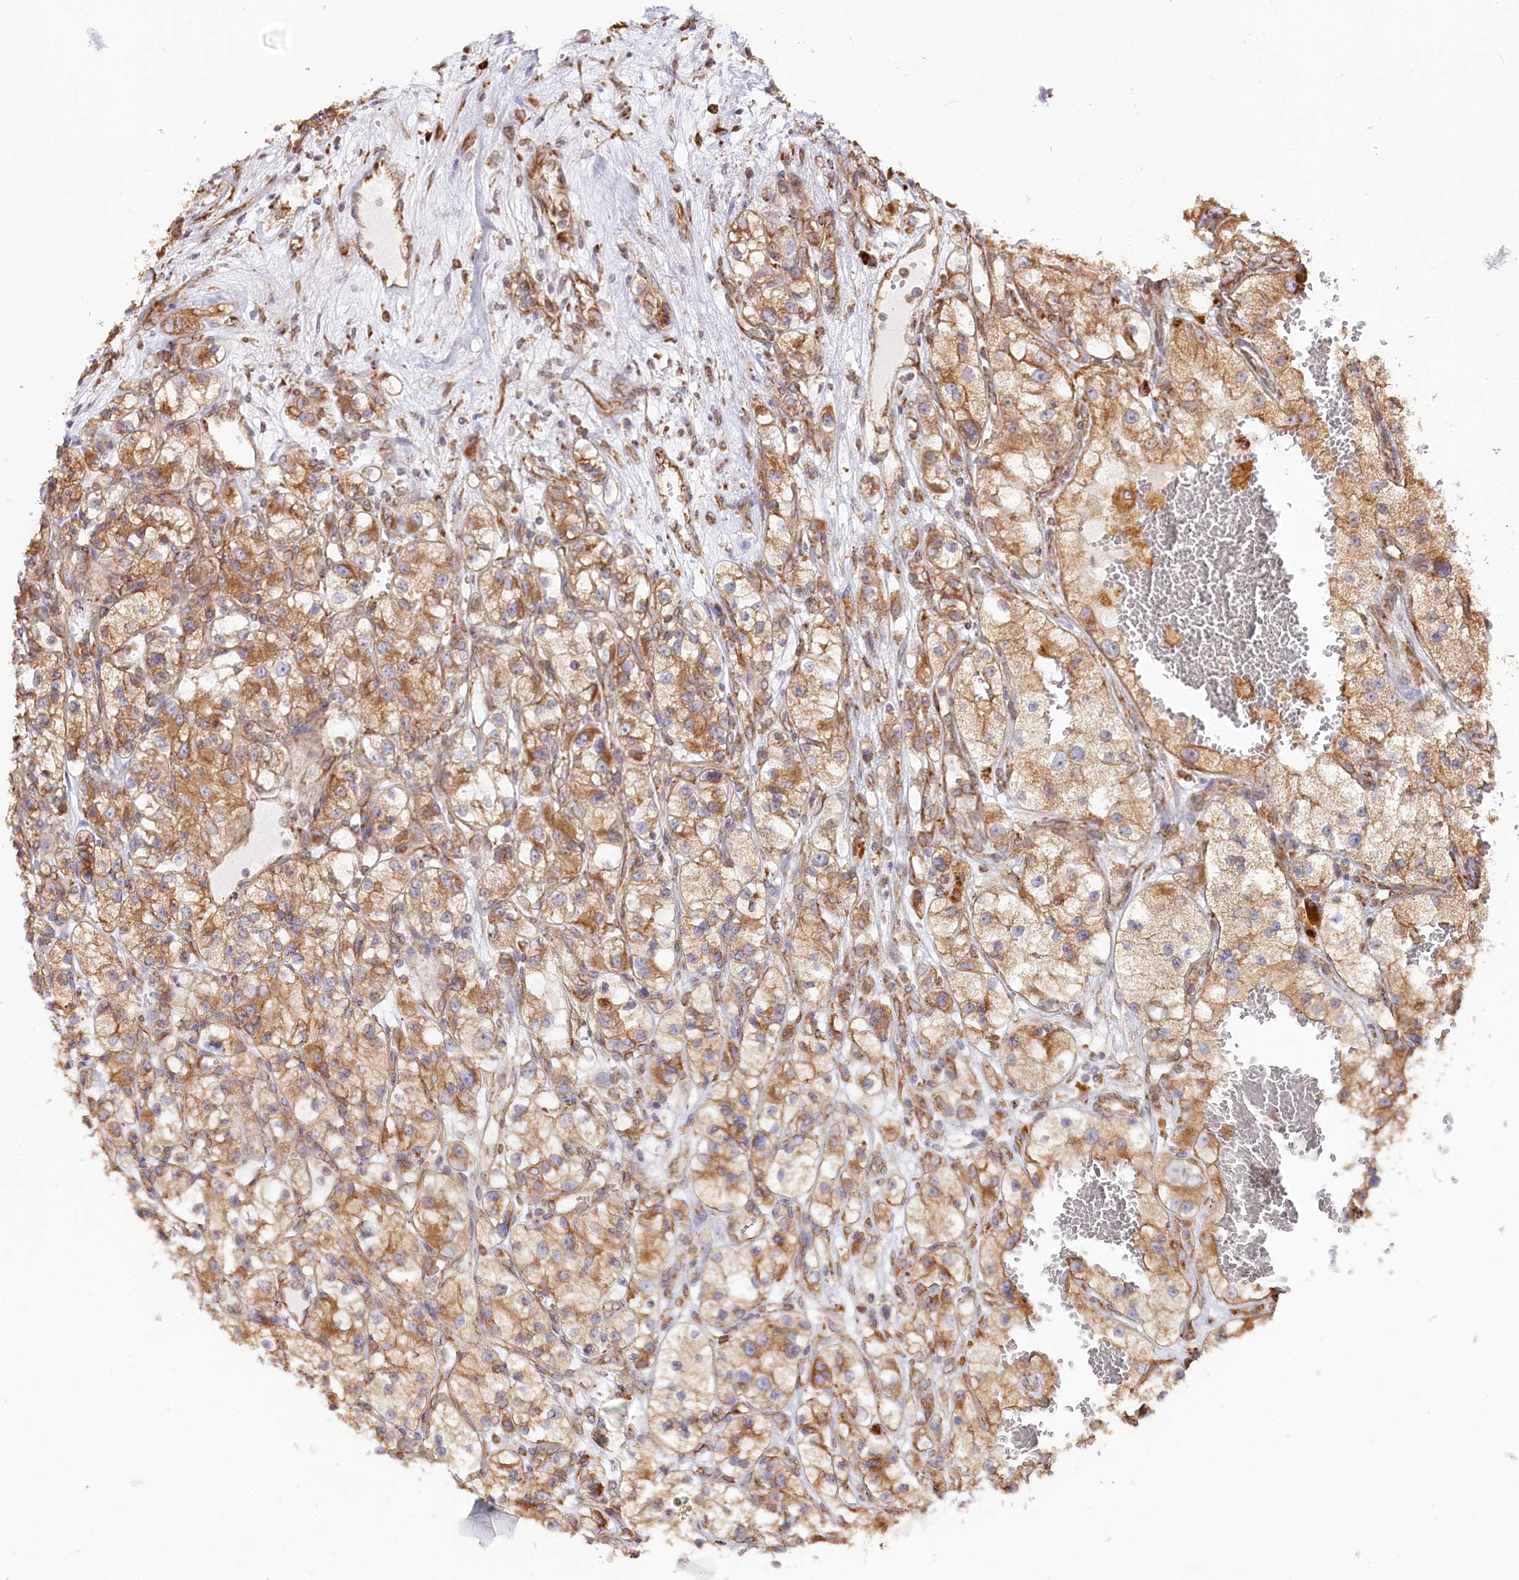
{"staining": {"intensity": "moderate", "quantity": ">75%", "location": "cytoplasmic/membranous"}, "tissue": "renal cancer", "cell_type": "Tumor cells", "image_type": "cancer", "snomed": [{"axis": "morphology", "description": "Adenocarcinoma, NOS"}, {"axis": "topography", "description": "Kidney"}], "caption": "Renal cancer (adenocarcinoma) was stained to show a protein in brown. There is medium levels of moderate cytoplasmic/membranous staining in about >75% of tumor cells.", "gene": "CNPY2", "patient": {"sex": "female", "age": 57}}